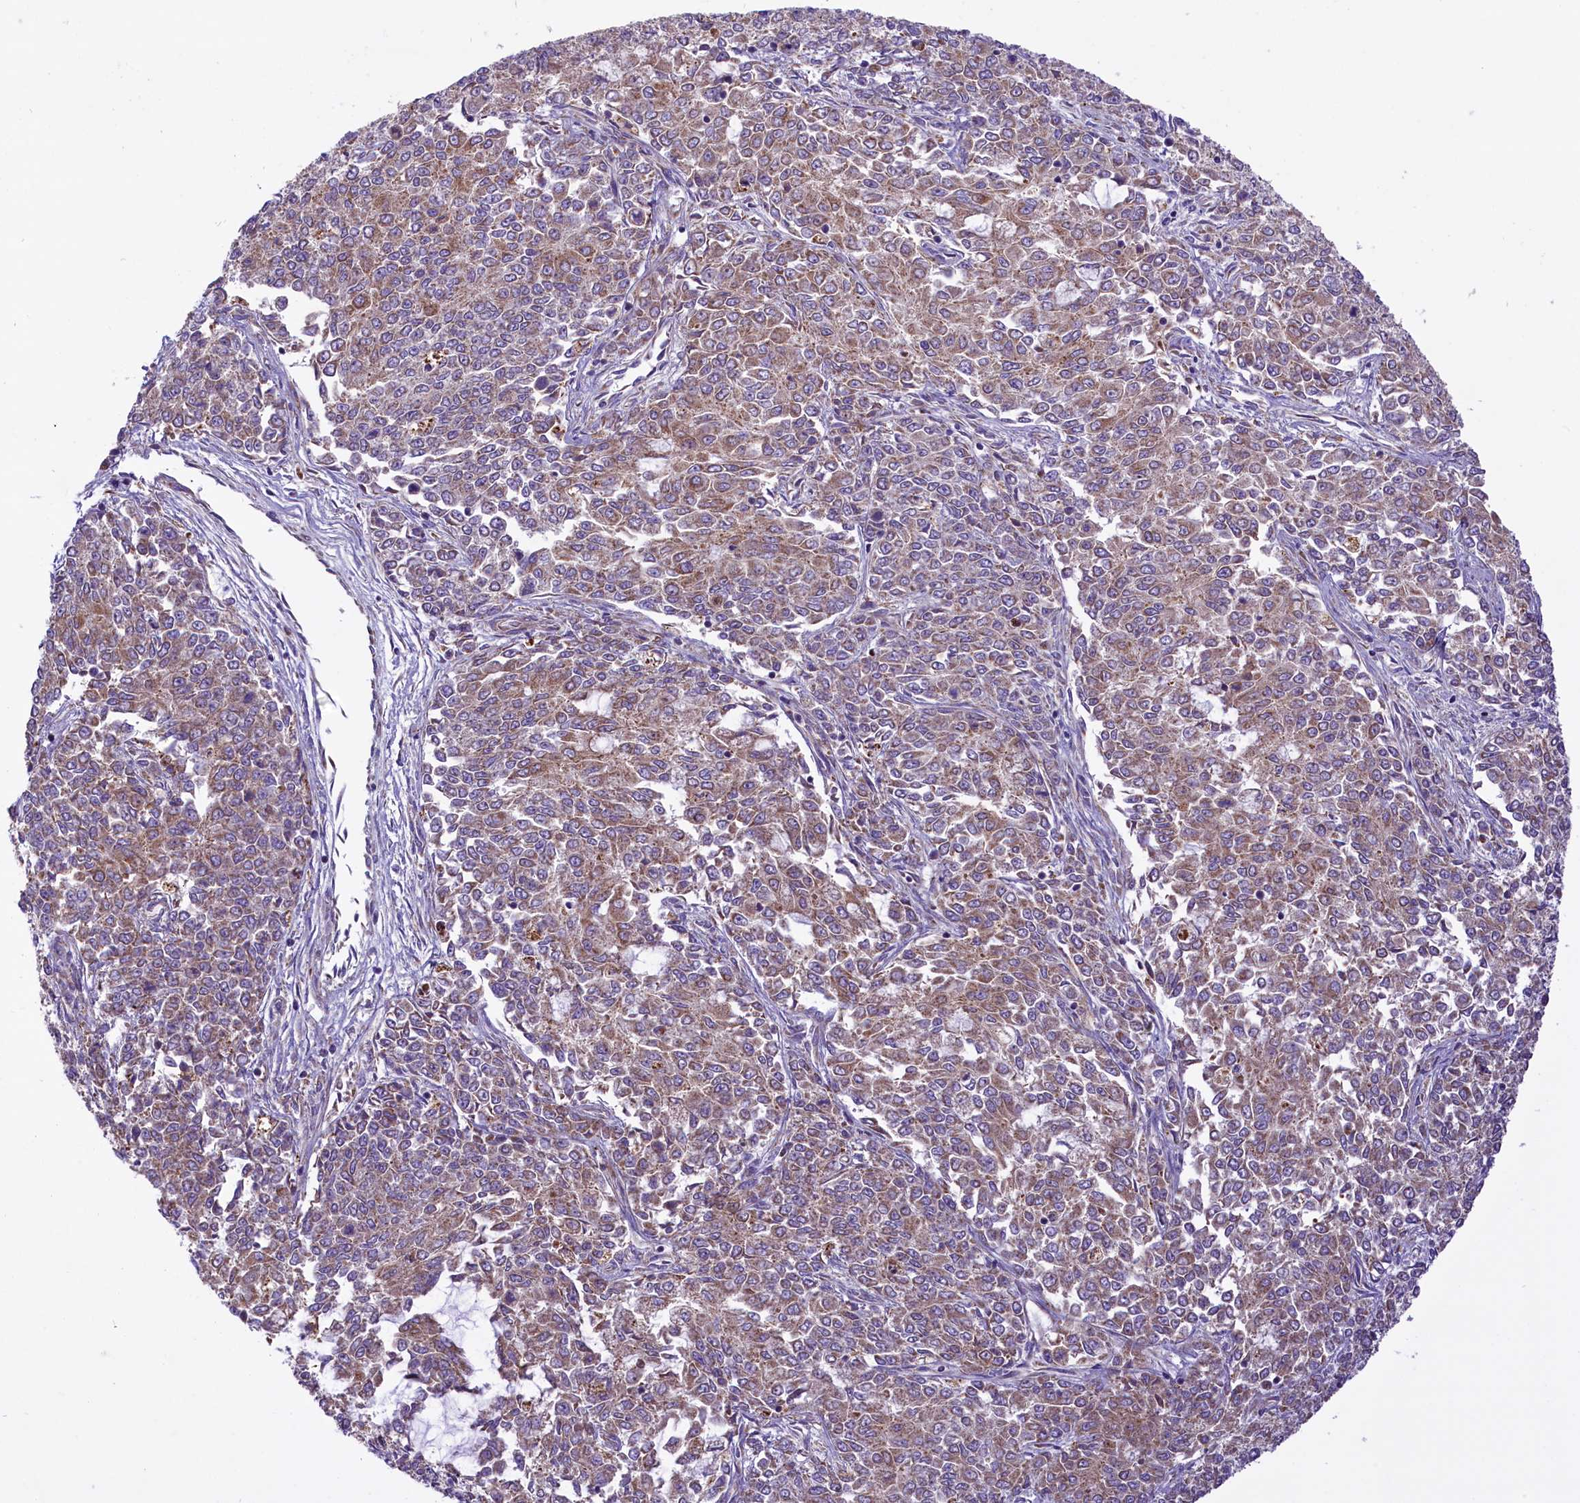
{"staining": {"intensity": "weak", "quantity": "25%-75%", "location": "cytoplasmic/membranous"}, "tissue": "endometrial cancer", "cell_type": "Tumor cells", "image_type": "cancer", "snomed": [{"axis": "morphology", "description": "Adenocarcinoma, NOS"}, {"axis": "topography", "description": "Endometrium"}], "caption": "Approximately 25%-75% of tumor cells in adenocarcinoma (endometrial) demonstrate weak cytoplasmic/membranous protein expression as visualized by brown immunohistochemical staining.", "gene": "PTPRU", "patient": {"sex": "female", "age": 50}}